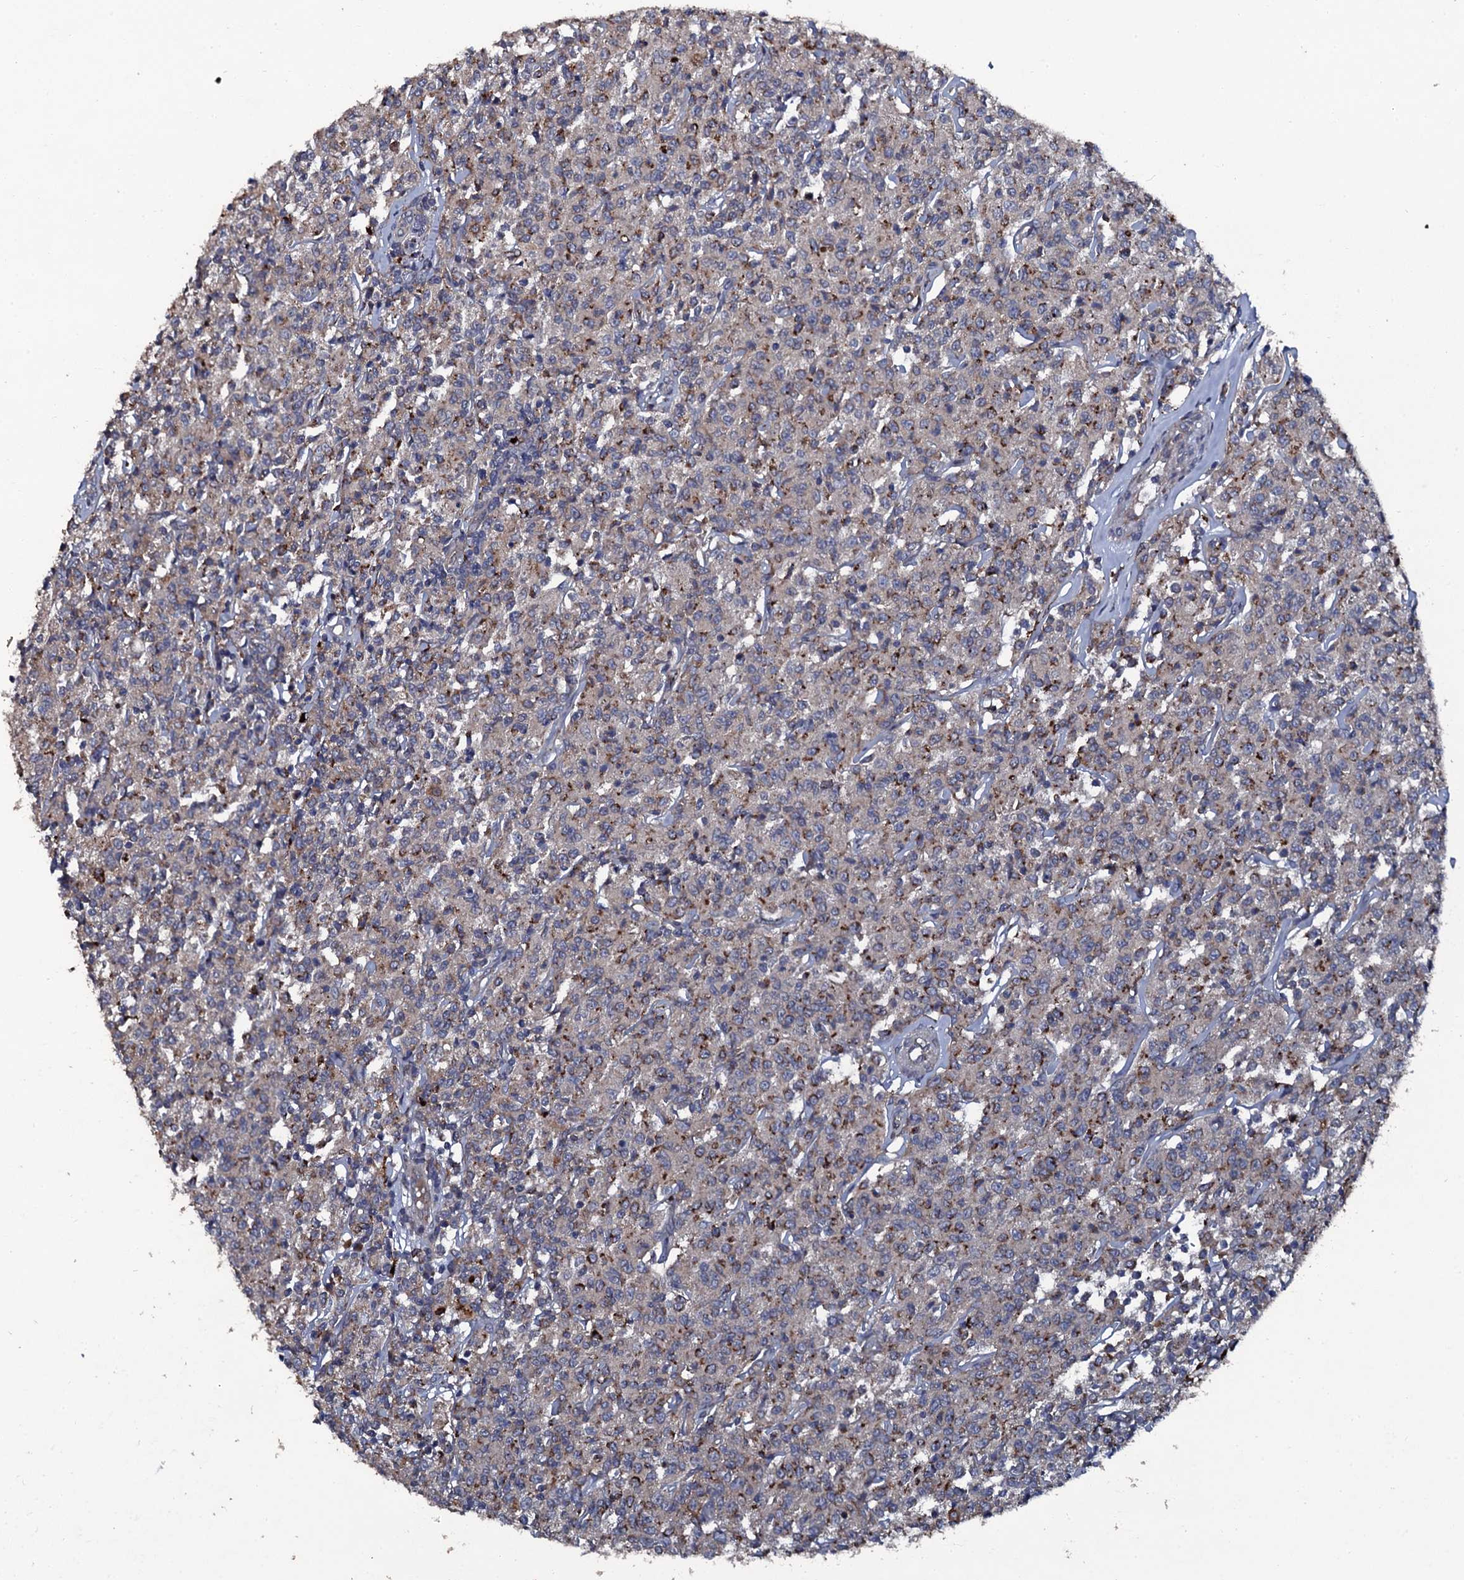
{"staining": {"intensity": "moderate", "quantity": "25%-75%", "location": "cytoplasmic/membranous"}, "tissue": "lymphoma", "cell_type": "Tumor cells", "image_type": "cancer", "snomed": [{"axis": "morphology", "description": "Malignant lymphoma, non-Hodgkin's type, Low grade"}, {"axis": "topography", "description": "Small intestine"}], "caption": "Immunohistochemical staining of human lymphoma shows medium levels of moderate cytoplasmic/membranous protein staining in about 25%-75% of tumor cells. The staining was performed using DAB to visualize the protein expression in brown, while the nuclei were stained in blue with hematoxylin (Magnification: 20x).", "gene": "LRRC28", "patient": {"sex": "female", "age": 59}}